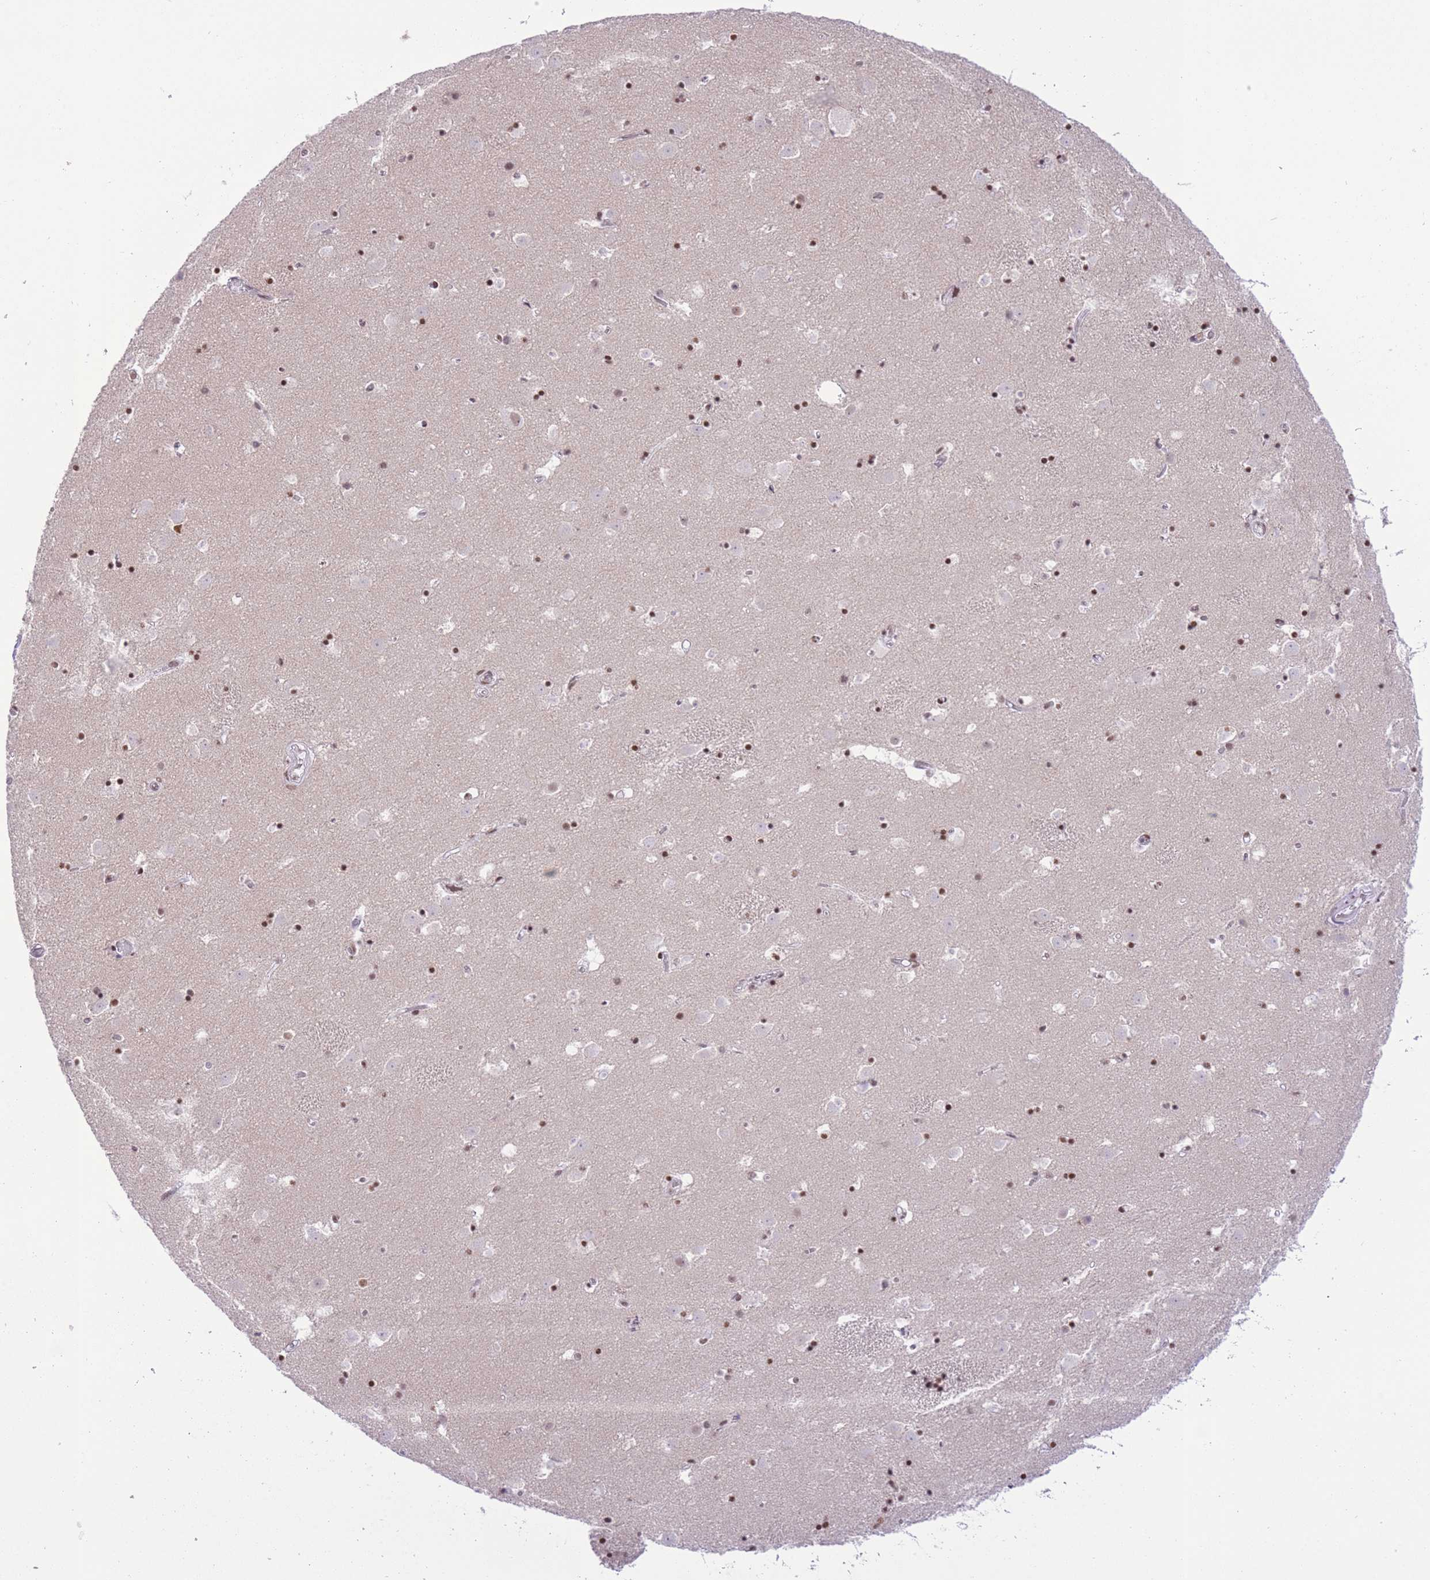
{"staining": {"intensity": "strong", "quantity": ">75%", "location": "nuclear"}, "tissue": "caudate", "cell_type": "Glial cells", "image_type": "normal", "snomed": [{"axis": "morphology", "description": "Normal tissue, NOS"}, {"axis": "topography", "description": "Lateral ventricle wall"}], "caption": "This histopathology image demonstrates immunohistochemistry (IHC) staining of normal caudate, with high strong nuclear staining in approximately >75% of glial cells.", "gene": "ZBED5", "patient": {"sex": "male", "age": 25}}